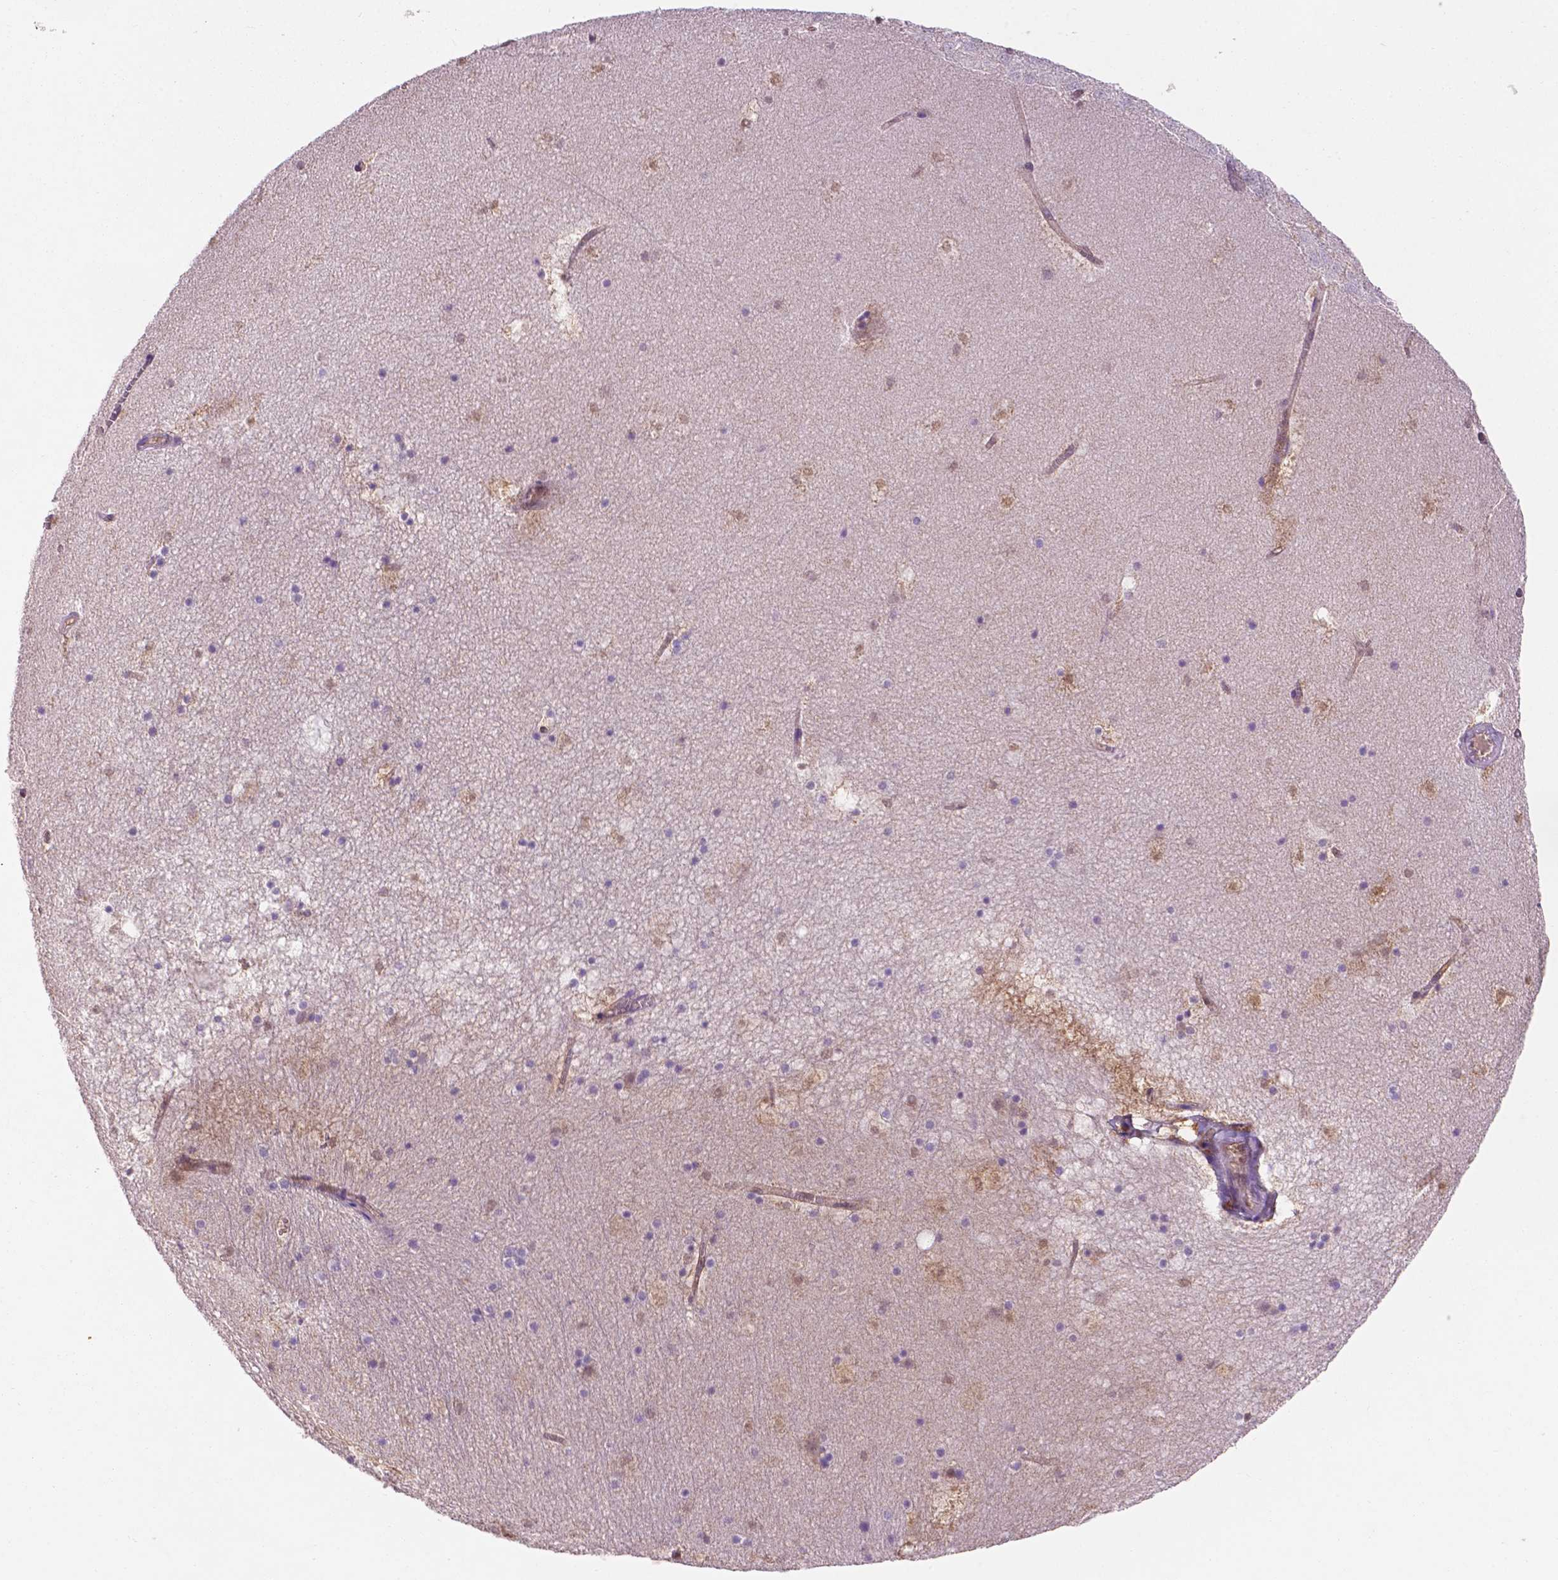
{"staining": {"intensity": "negative", "quantity": "none", "location": "none"}, "tissue": "hippocampus", "cell_type": "Glial cells", "image_type": "normal", "snomed": [{"axis": "morphology", "description": "Normal tissue, NOS"}, {"axis": "topography", "description": "Hippocampus"}], "caption": "Immunohistochemical staining of unremarkable human hippocampus reveals no significant expression in glial cells. Brightfield microscopy of IHC stained with DAB (3,3'-diaminobenzidine) (brown) and hematoxylin (blue), captured at high magnification.", "gene": "UBE2L6", "patient": {"sex": "male", "age": 45}}